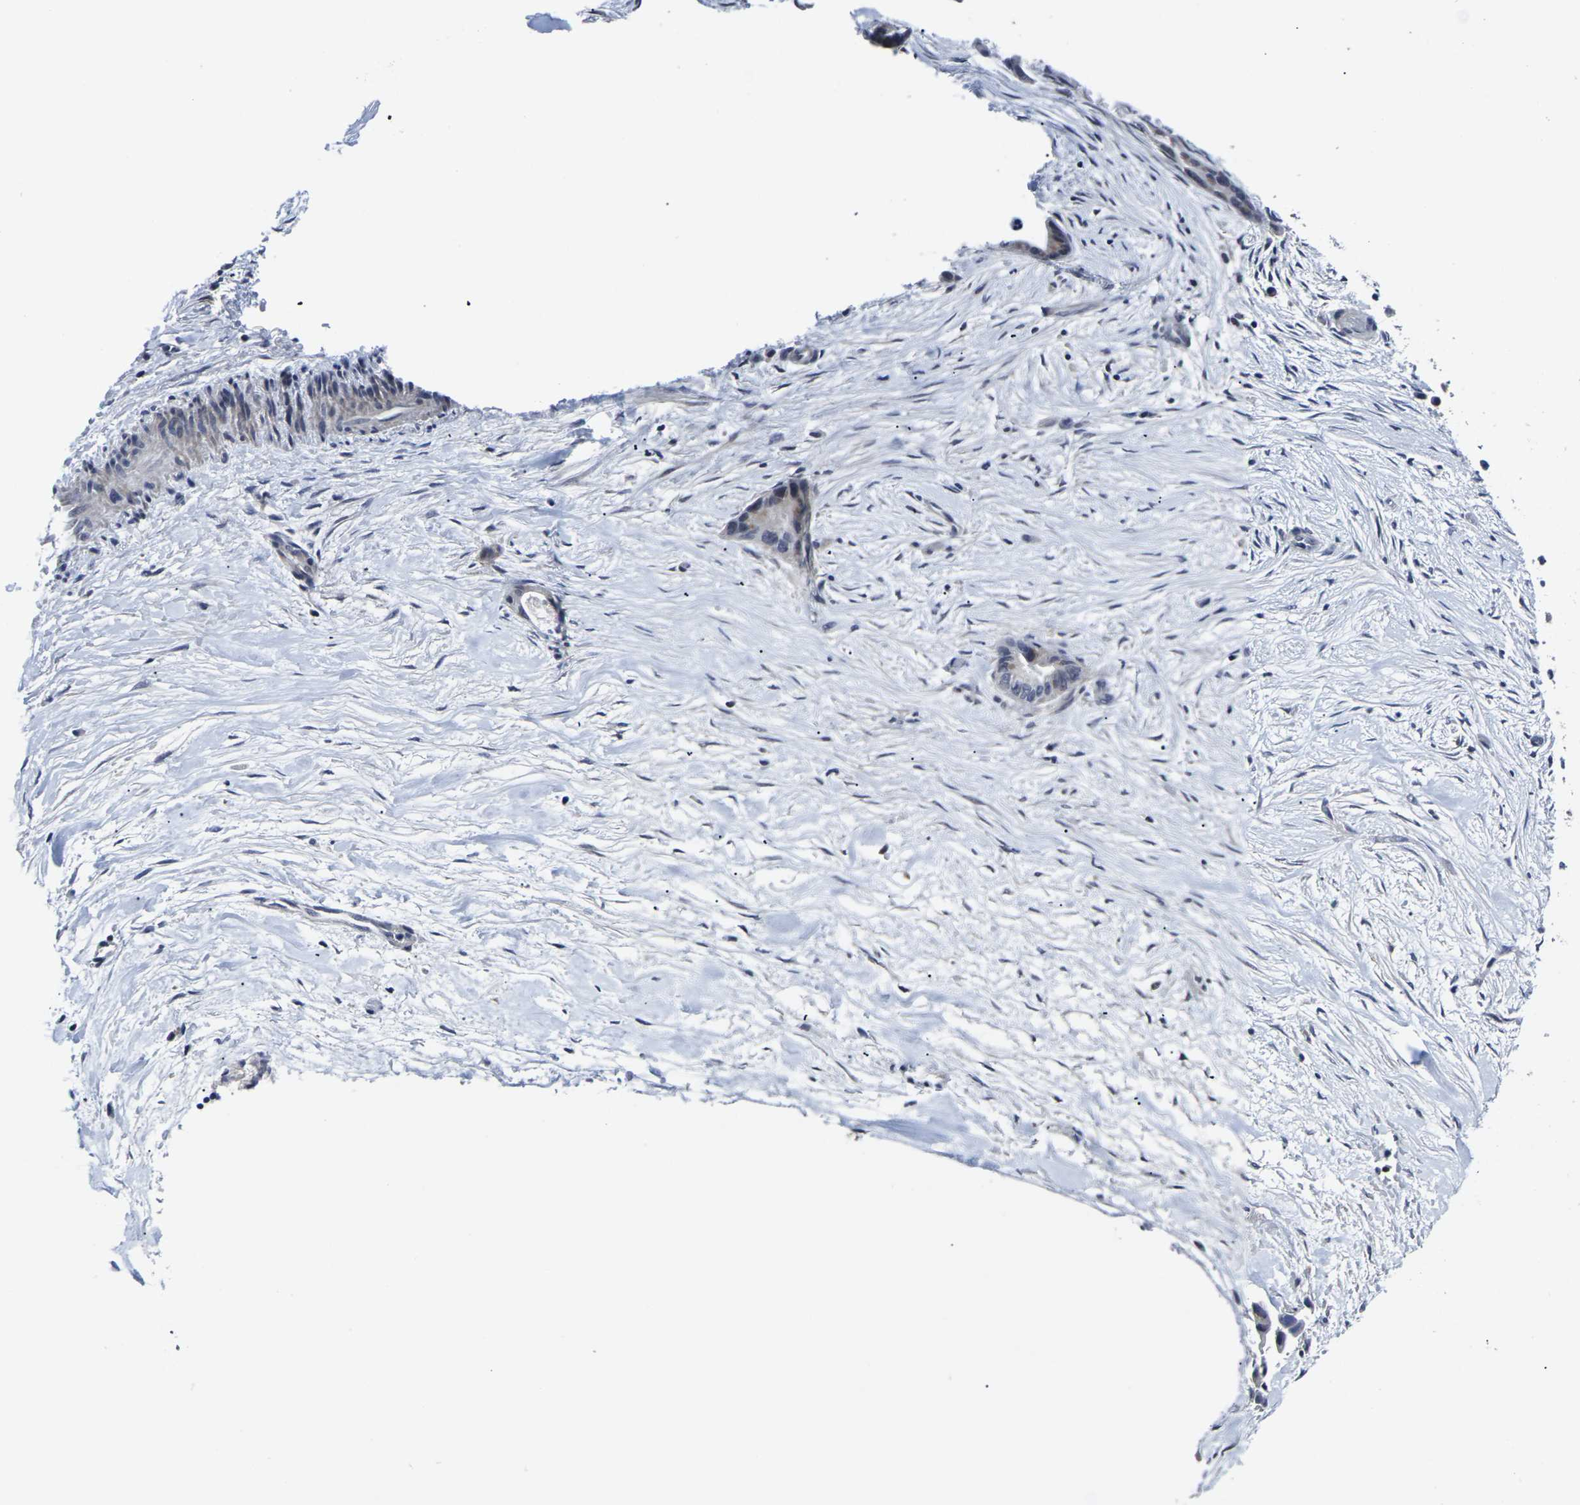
{"staining": {"intensity": "weak", "quantity": "<25%", "location": "cytoplasmic/membranous"}, "tissue": "liver cancer", "cell_type": "Tumor cells", "image_type": "cancer", "snomed": [{"axis": "morphology", "description": "Cholangiocarcinoma"}, {"axis": "topography", "description": "Liver"}], "caption": "This is a image of immunohistochemistry staining of liver cancer, which shows no expression in tumor cells.", "gene": "MSANTD4", "patient": {"sex": "female", "age": 55}}